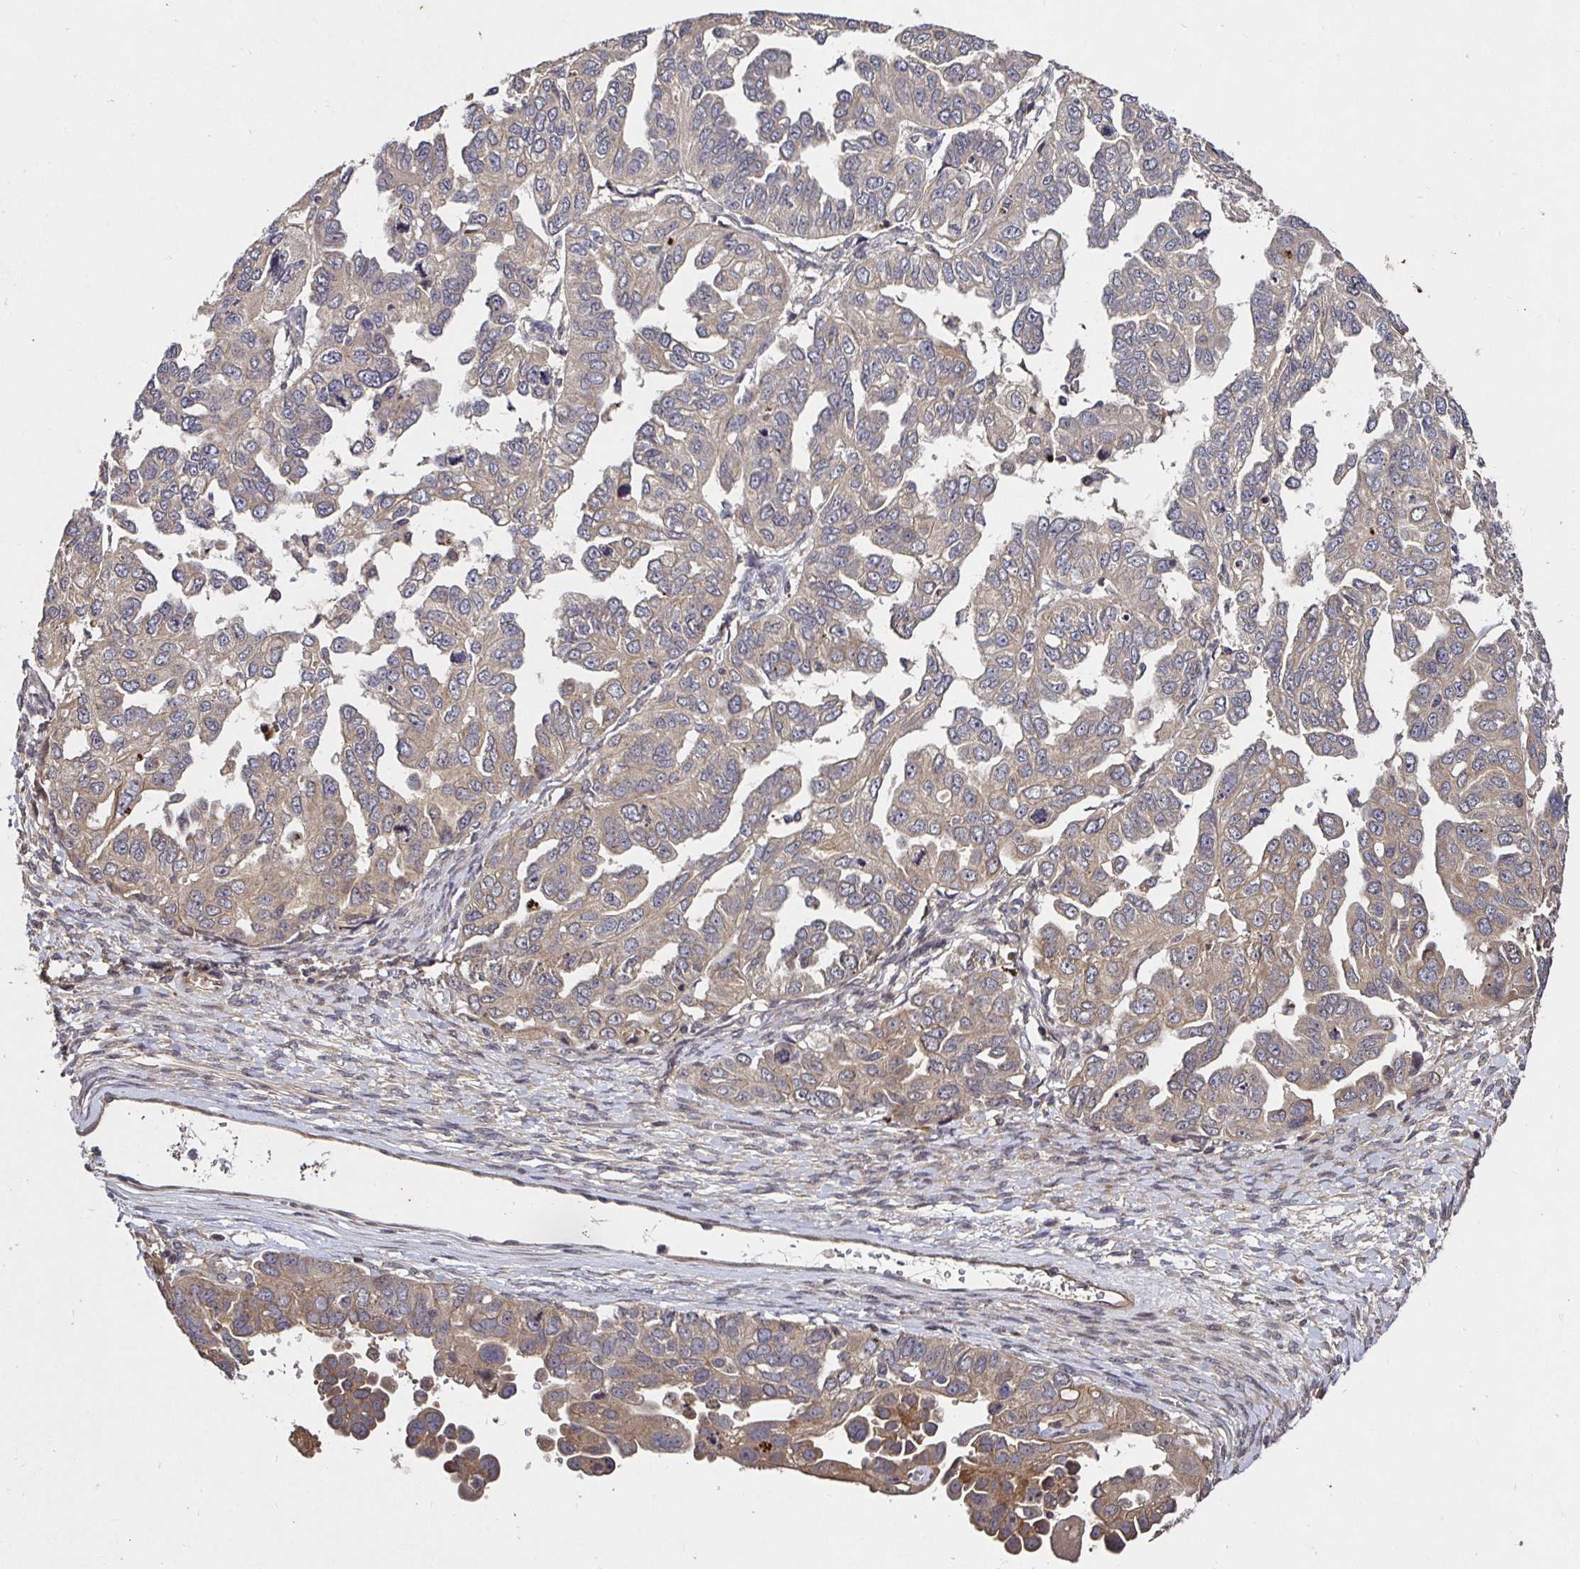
{"staining": {"intensity": "weak", "quantity": "<25%", "location": "cytoplasmic/membranous"}, "tissue": "ovarian cancer", "cell_type": "Tumor cells", "image_type": "cancer", "snomed": [{"axis": "morphology", "description": "Cystadenocarcinoma, serous, NOS"}, {"axis": "topography", "description": "Ovary"}], "caption": "This is an immunohistochemistry (IHC) micrograph of human ovarian cancer (serous cystadenocarcinoma). There is no staining in tumor cells.", "gene": "SMYD3", "patient": {"sex": "female", "age": 53}}